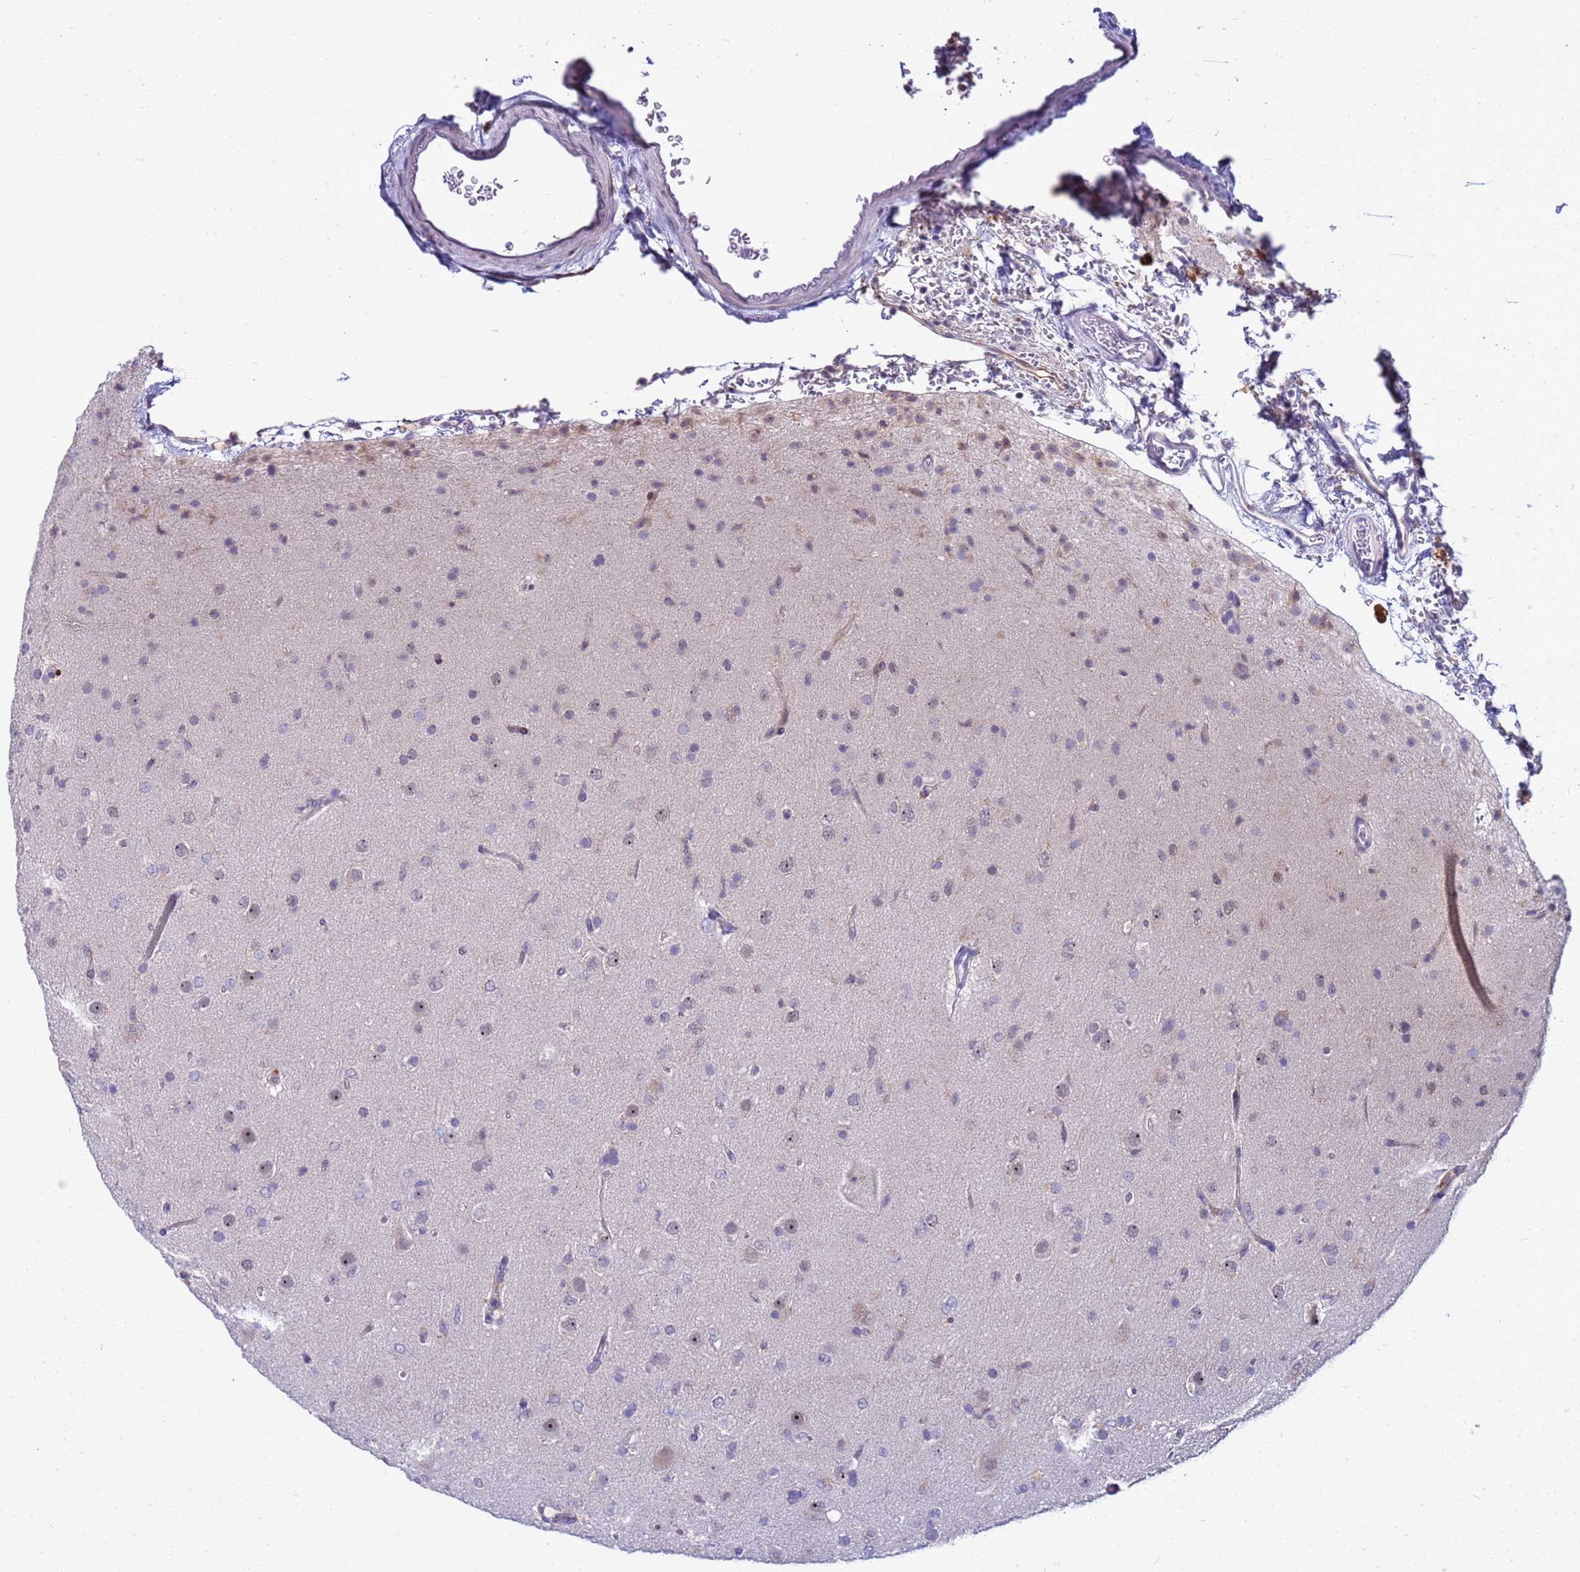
{"staining": {"intensity": "negative", "quantity": "none", "location": "none"}, "tissue": "glioma", "cell_type": "Tumor cells", "image_type": "cancer", "snomed": [{"axis": "morphology", "description": "Glioma, malignant, Low grade"}, {"axis": "topography", "description": "Brain"}], "caption": "Micrograph shows no significant protein expression in tumor cells of malignant glioma (low-grade).", "gene": "LRATD1", "patient": {"sex": "male", "age": 65}}